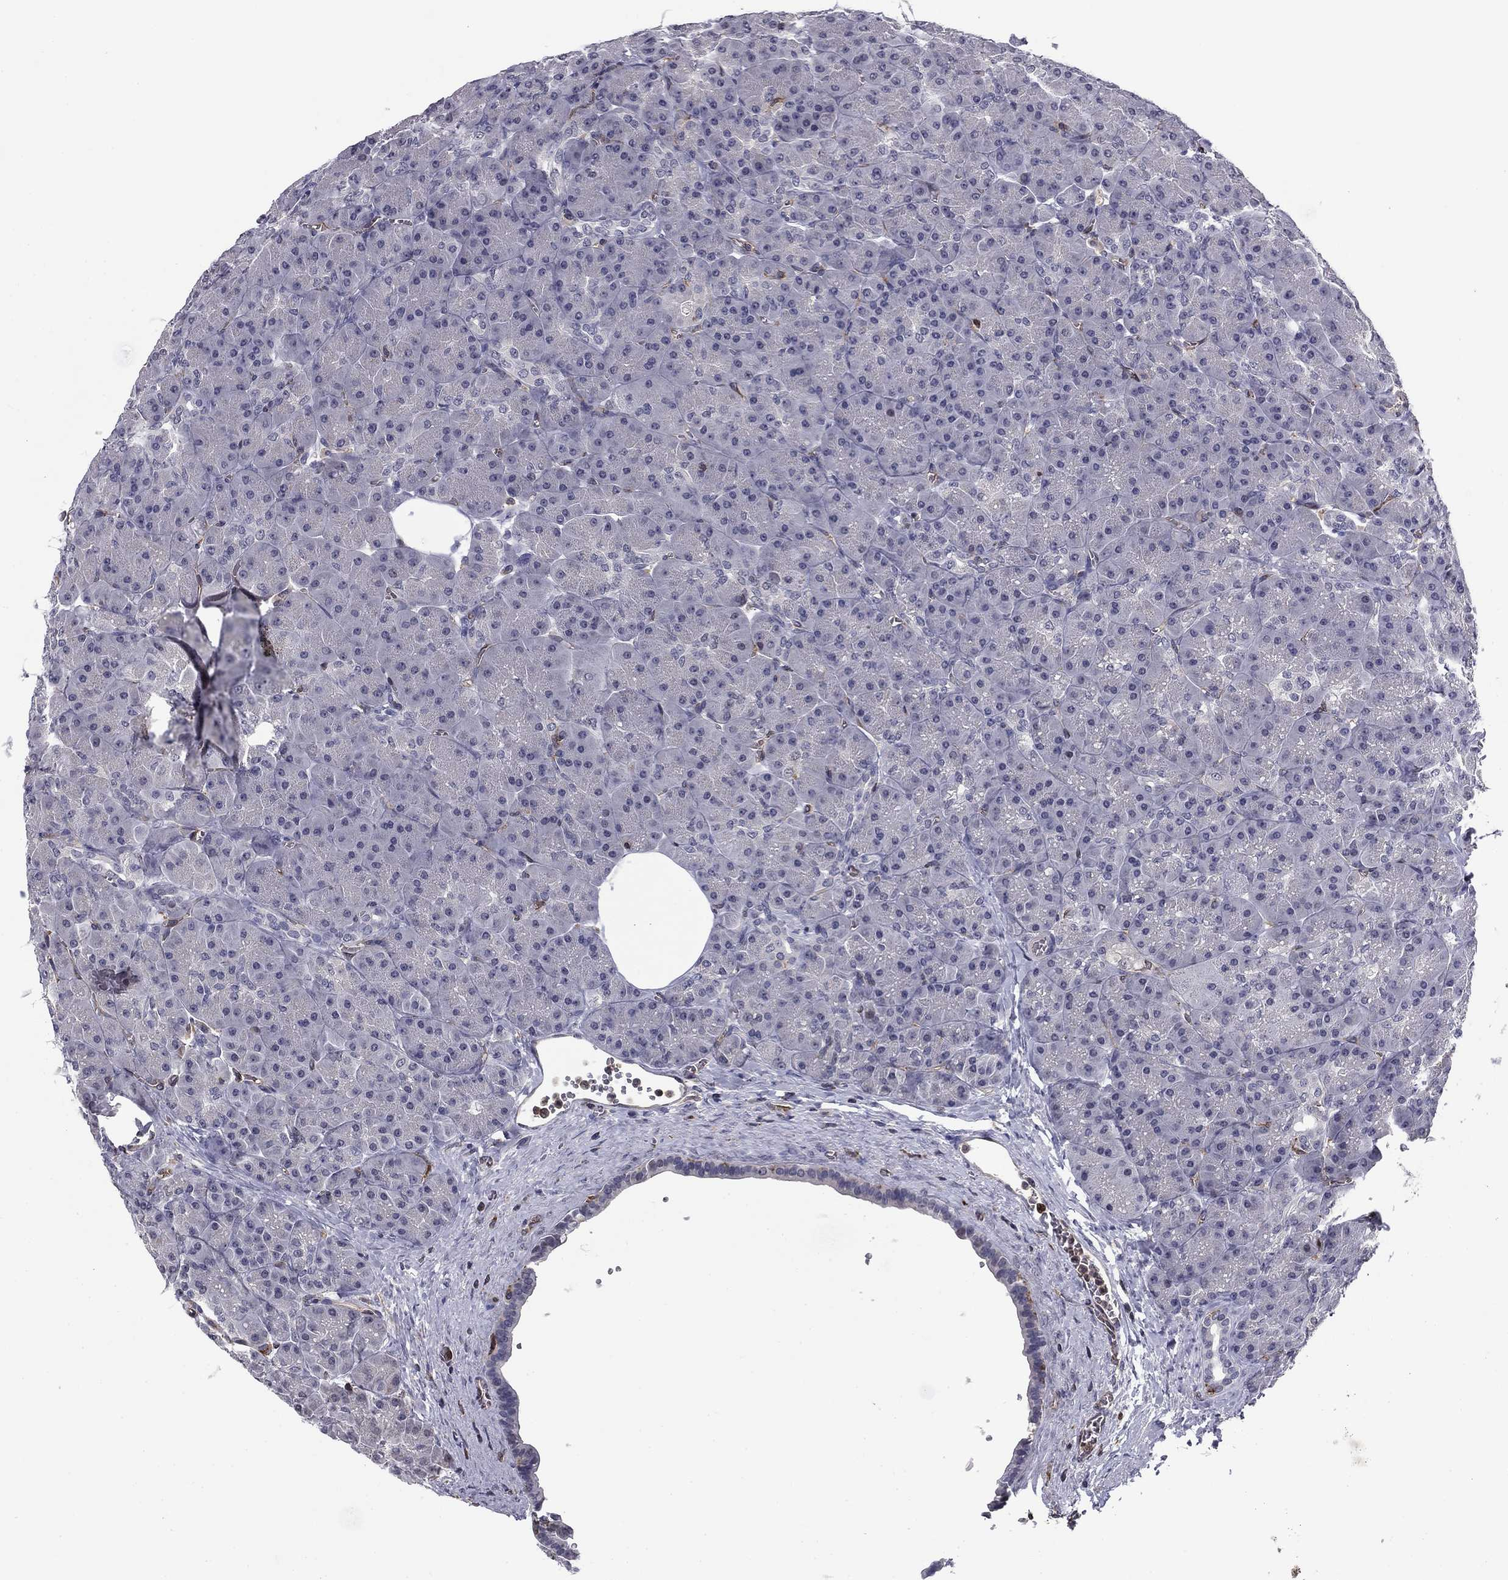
{"staining": {"intensity": "negative", "quantity": "none", "location": "none"}, "tissue": "pancreas", "cell_type": "Exocrine glandular cells", "image_type": "normal", "snomed": [{"axis": "morphology", "description": "Normal tissue, NOS"}, {"axis": "topography", "description": "Pancreas"}], "caption": "The IHC photomicrograph has no significant expression in exocrine glandular cells of pancreas.", "gene": "PLCB2", "patient": {"sex": "male", "age": 57}}